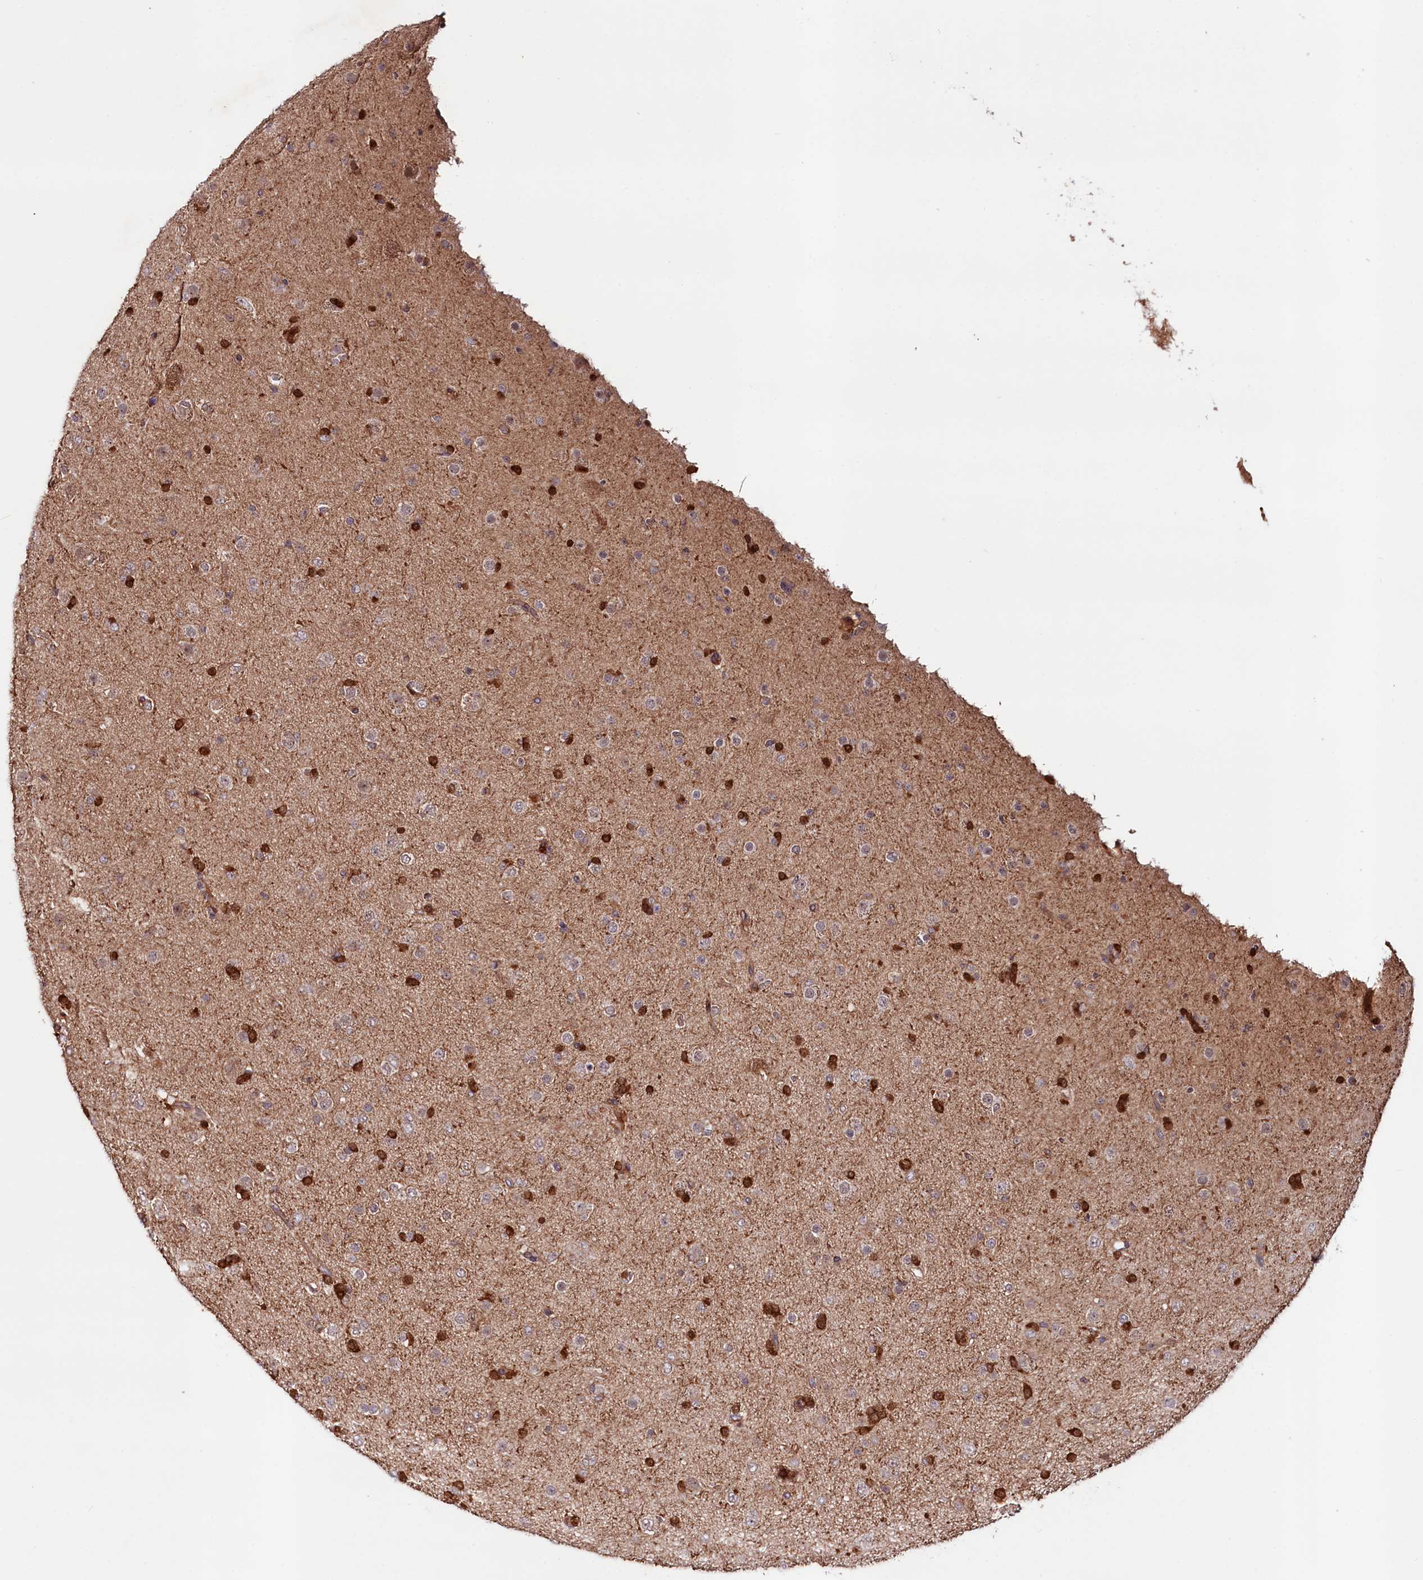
{"staining": {"intensity": "strong", "quantity": "<25%", "location": "cytoplasmic/membranous,nuclear"}, "tissue": "glioma", "cell_type": "Tumor cells", "image_type": "cancer", "snomed": [{"axis": "morphology", "description": "Glioma, malignant, Low grade"}, {"axis": "topography", "description": "Brain"}], "caption": "Immunohistochemical staining of human glioma displays medium levels of strong cytoplasmic/membranous and nuclear positivity in approximately <25% of tumor cells.", "gene": "NEDD1", "patient": {"sex": "male", "age": 65}}